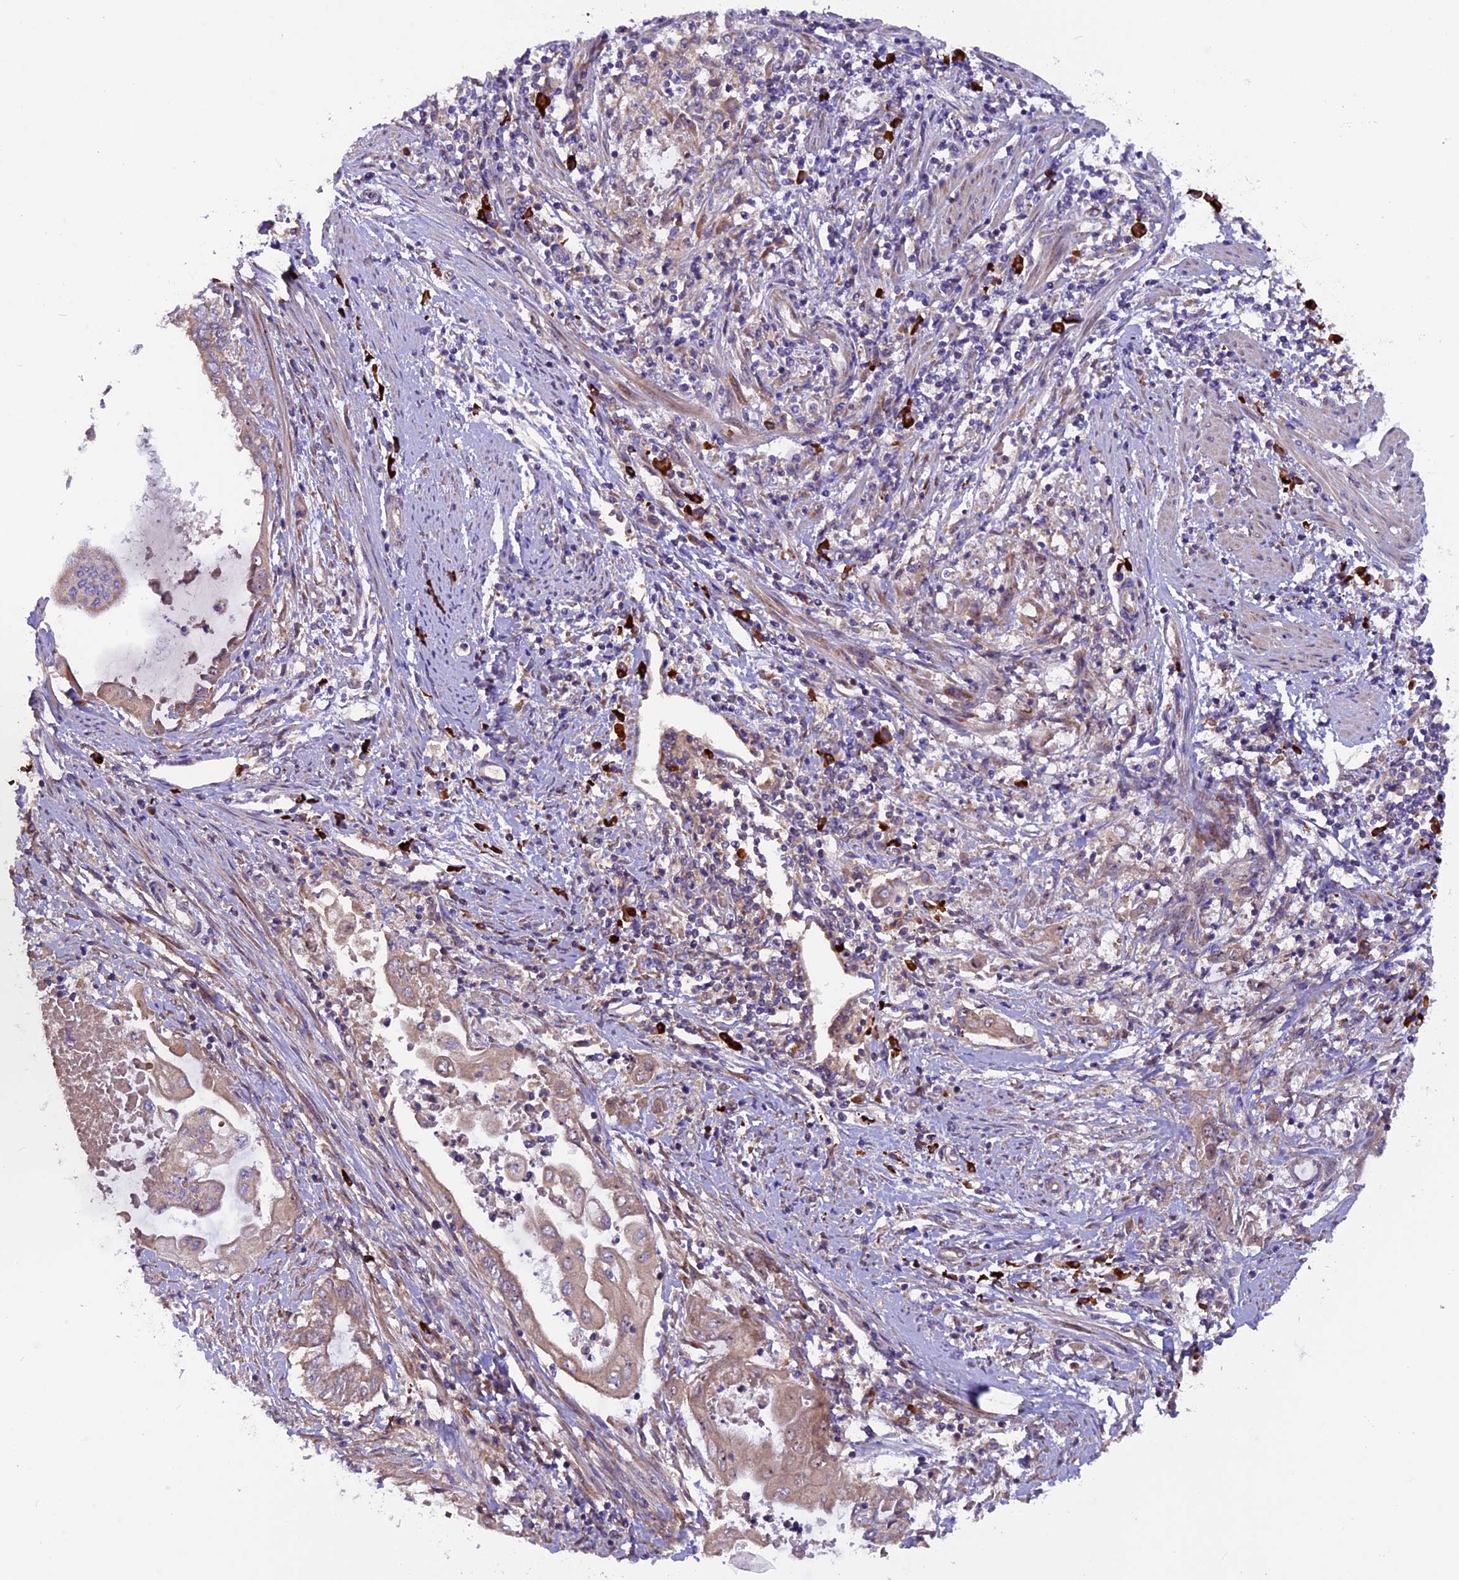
{"staining": {"intensity": "moderate", "quantity": ">75%", "location": "cytoplasmic/membranous"}, "tissue": "endometrial cancer", "cell_type": "Tumor cells", "image_type": "cancer", "snomed": [{"axis": "morphology", "description": "Adenocarcinoma, NOS"}, {"axis": "topography", "description": "Uterus"}, {"axis": "topography", "description": "Endometrium"}], "caption": "A photomicrograph showing moderate cytoplasmic/membranous expression in approximately >75% of tumor cells in endometrial adenocarcinoma, as visualized by brown immunohistochemical staining.", "gene": "FRY", "patient": {"sex": "female", "age": 70}}